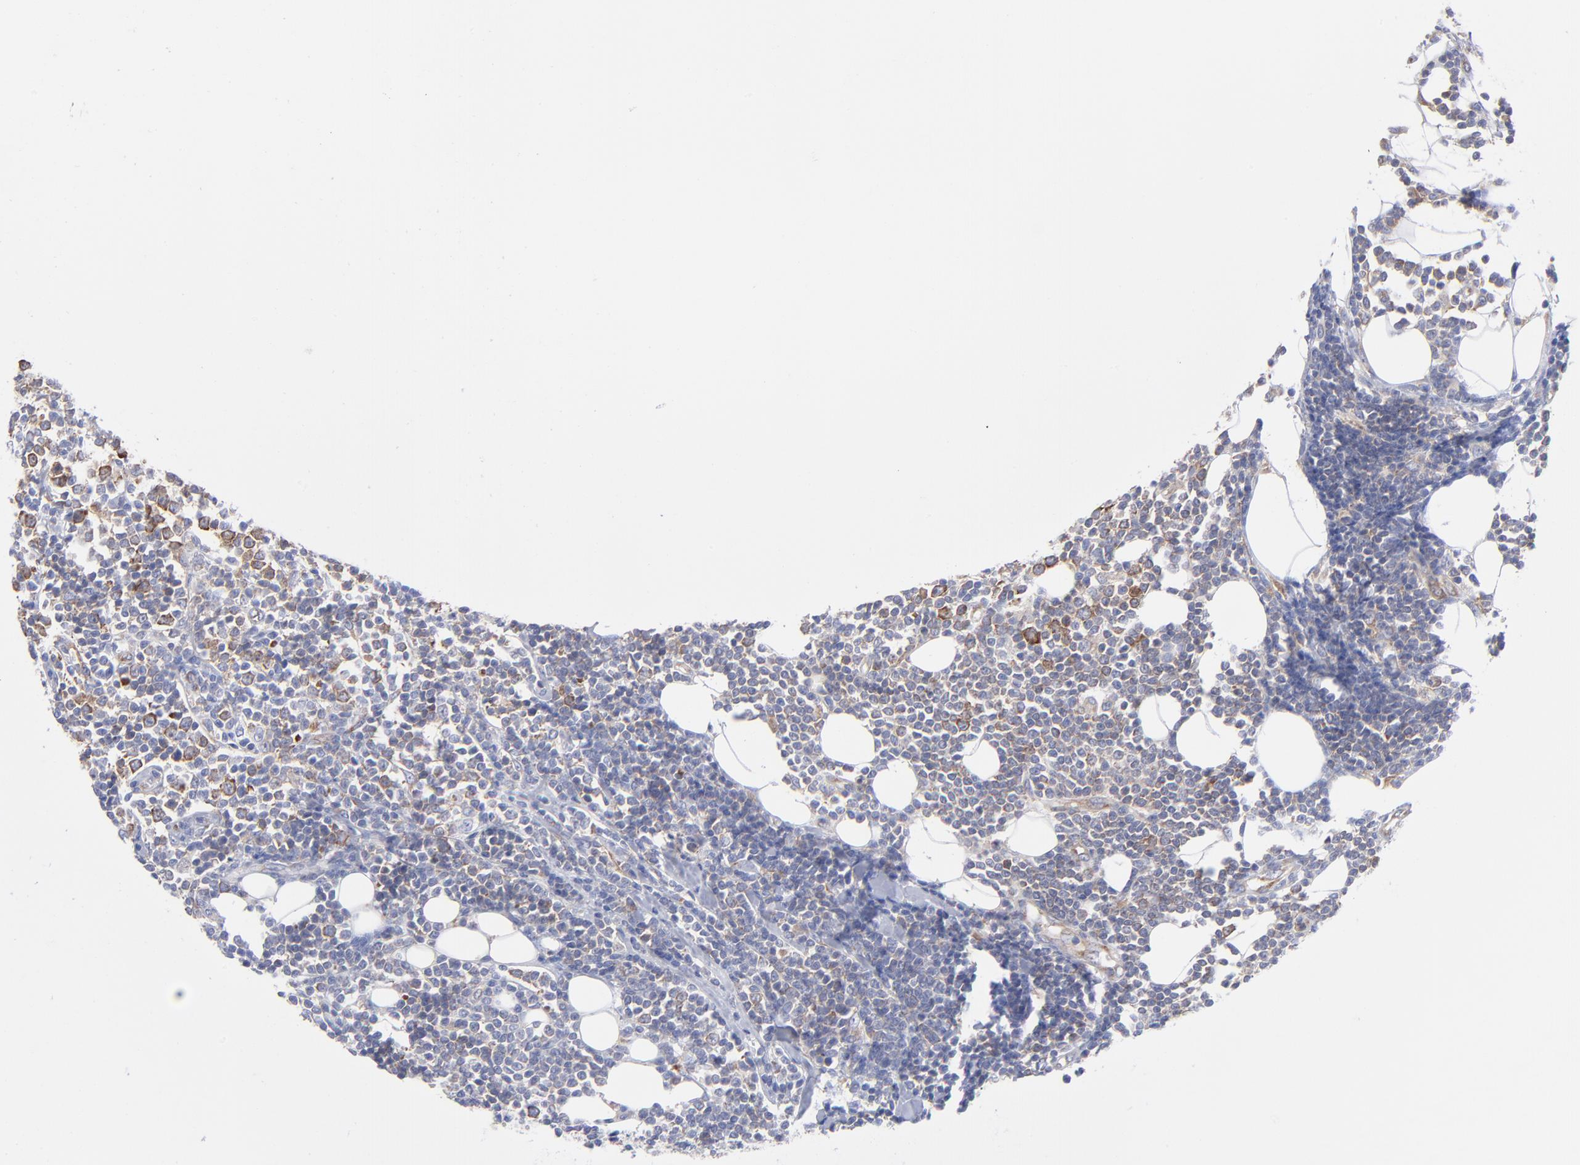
{"staining": {"intensity": "weak", "quantity": "25%-75%", "location": "cytoplasmic/membranous"}, "tissue": "lymphoma", "cell_type": "Tumor cells", "image_type": "cancer", "snomed": [{"axis": "morphology", "description": "Malignant lymphoma, non-Hodgkin's type, Low grade"}, {"axis": "topography", "description": "Soft tissue"}], "caption": "Protein staining of low-grade malignant lymphoma, non-Hodgkin's type tissue reveals weak cytoplasmic/membranous staining in approximately 25%-75% of tumor cells.", "gene": "EIF2AK2", "patient": {"sex": "male", "age": 92}}